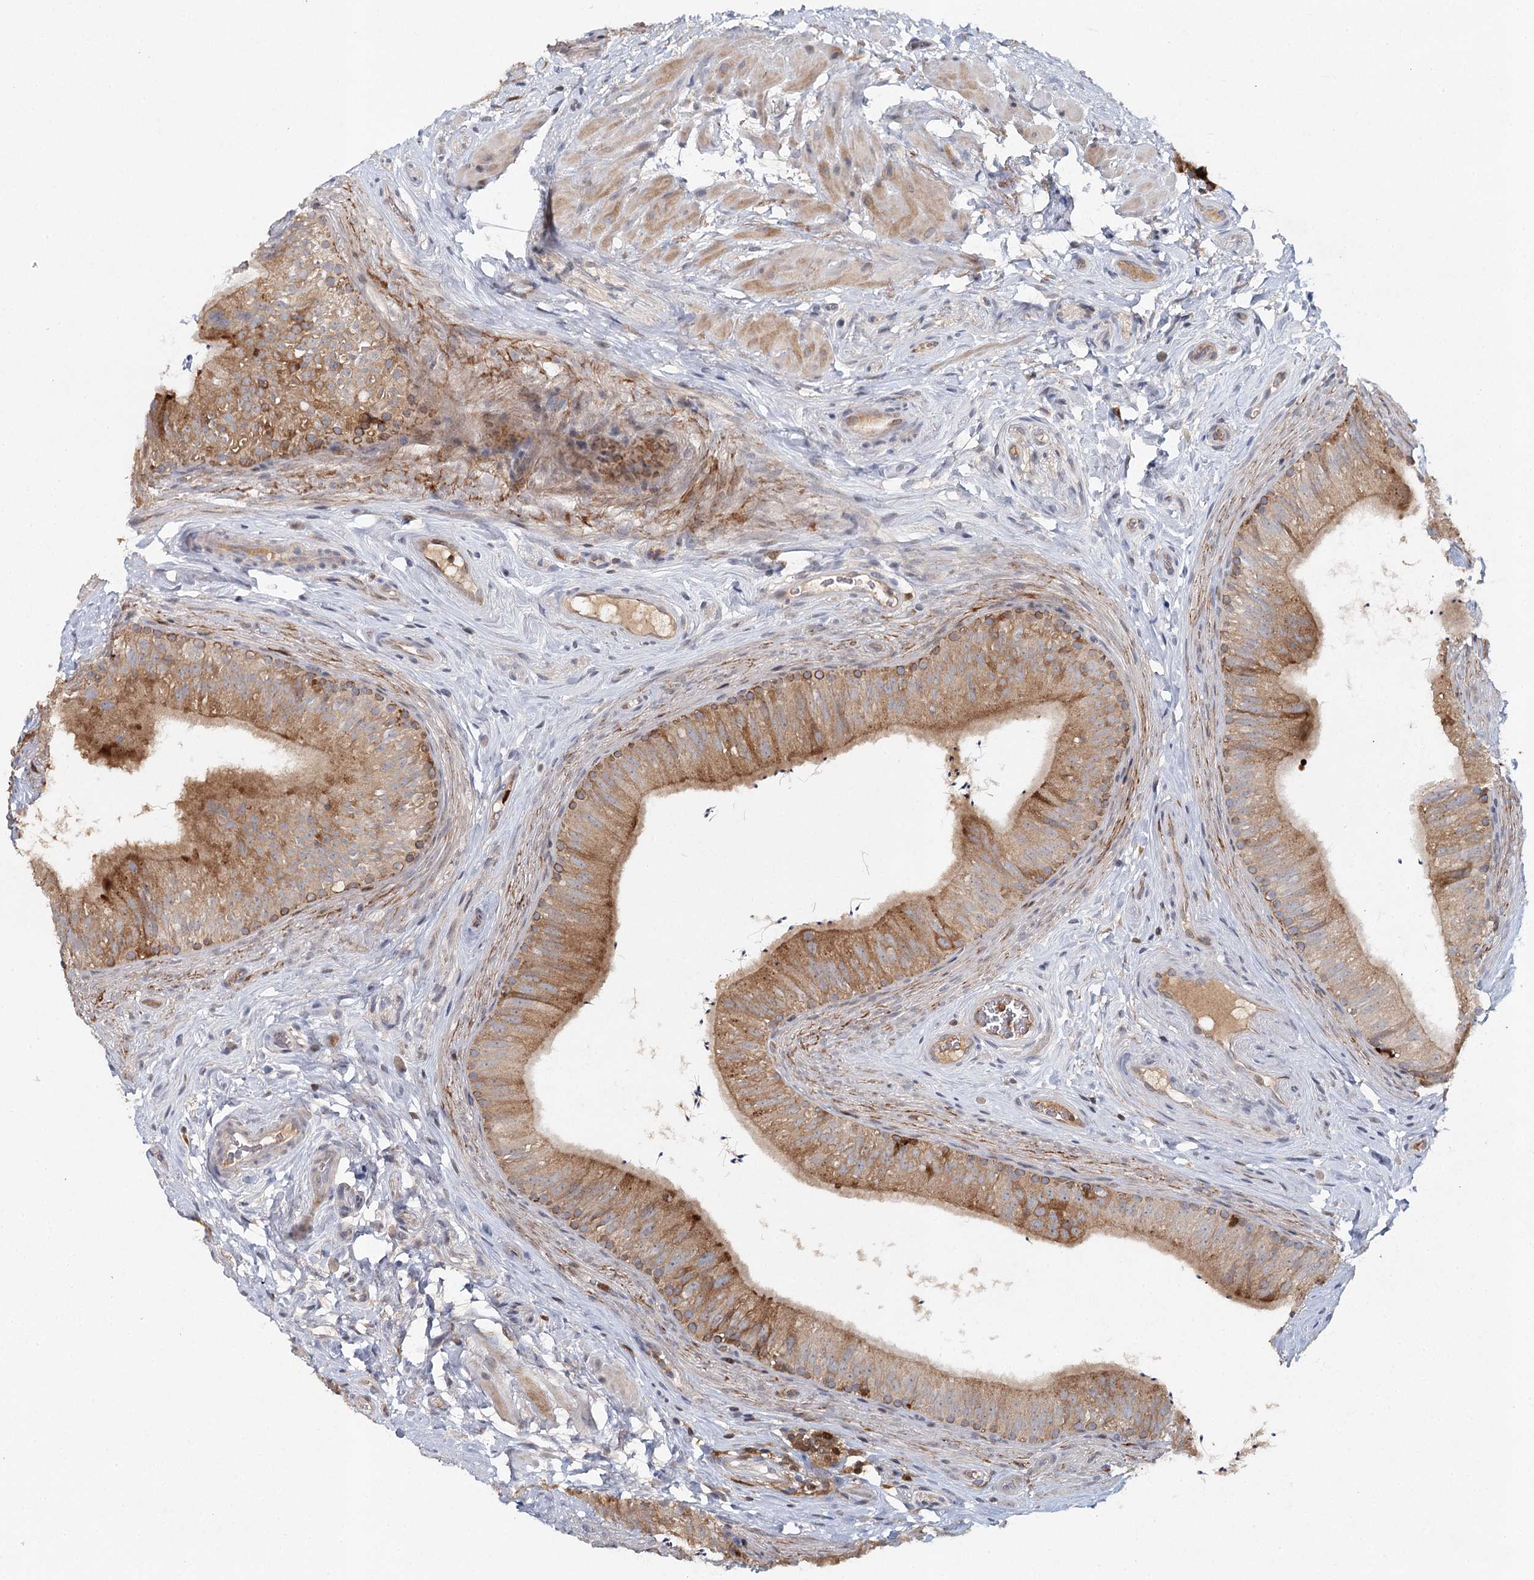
{"staining": {"intensity": "moderate", "quantity": "25%-75%", "location": "cytoplasmic/membranous"}, "tissue": "epididymis", "cell_type": "Glandular cells", "image_type": "normal", "snomed": [{"axis": "morphology", "description": "Normal tissue, NOS"}, {"axis": "topography", "description": "Epididymis"}], "caption": "About 25%-75% of glandular cells in normal epididymis demonstrate moderate cytoplasmic/membranous protein expression as visualized by brown immunohistochemical staining.", "gene": "SLC41A2", "patient": {"sex": "male", "age": 46}}